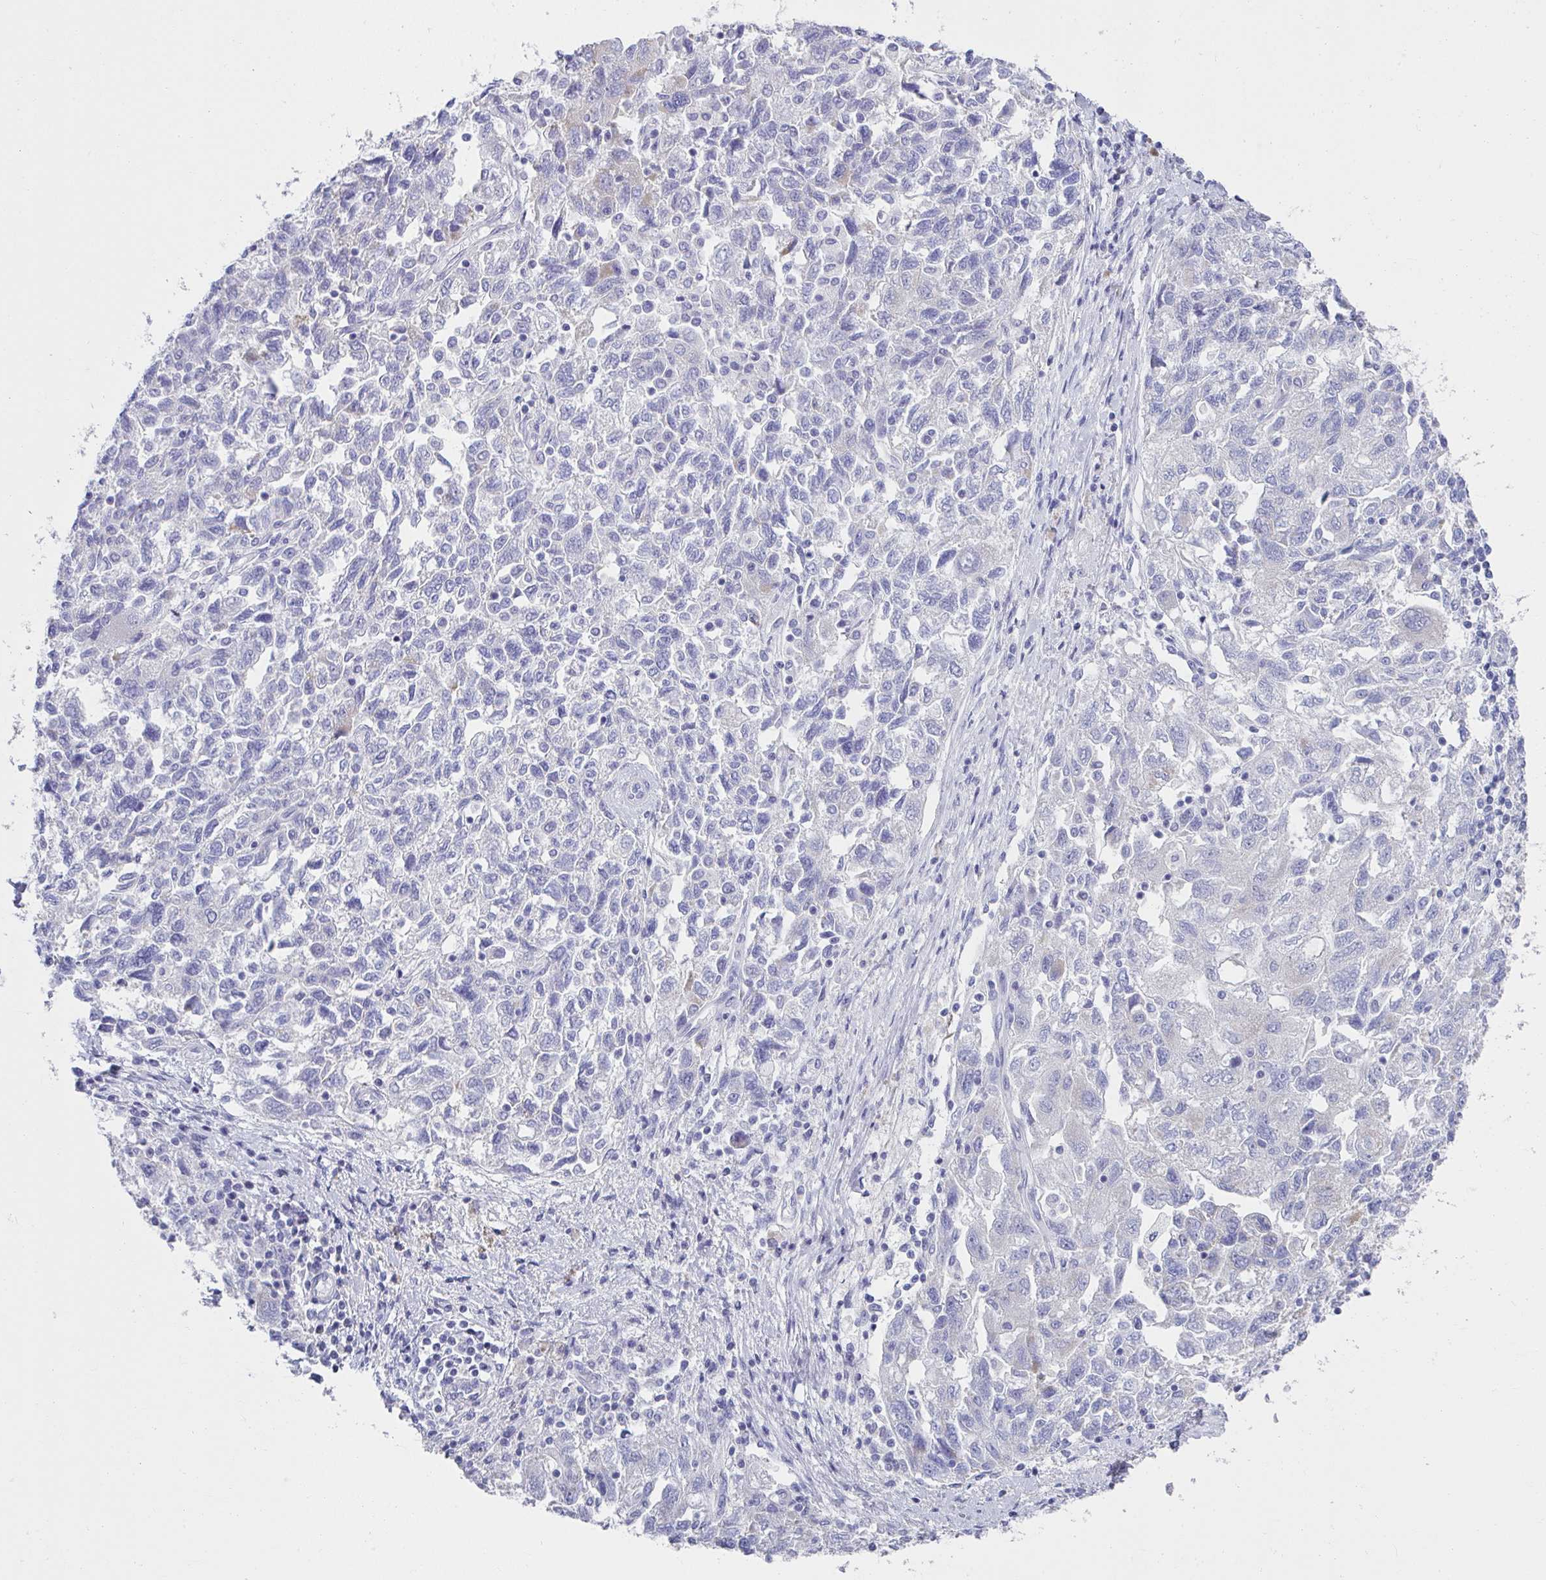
{"staining": {"intensity": "negative", "quantity": "none", "location": "none"}, "tissue": "ovarian cancer", "cell_type": "Tumor cells", "image_type": "cancer", "snomed": [{"axis": "morphology", "description": "Carcinoma, NOS"}, {"axis": "morphology", "description": "Cystadenocarcinoma, serous, NOS"}, {"axis": "topography", "description": "Ovary"}], "caption": "This is an immunohistochemistry photomicrograph of human carcinoma (ovarian). There is no positivity in tumor cells.", "gene": "CXCR1", "patient": {"sex": "female", "age": 69}}